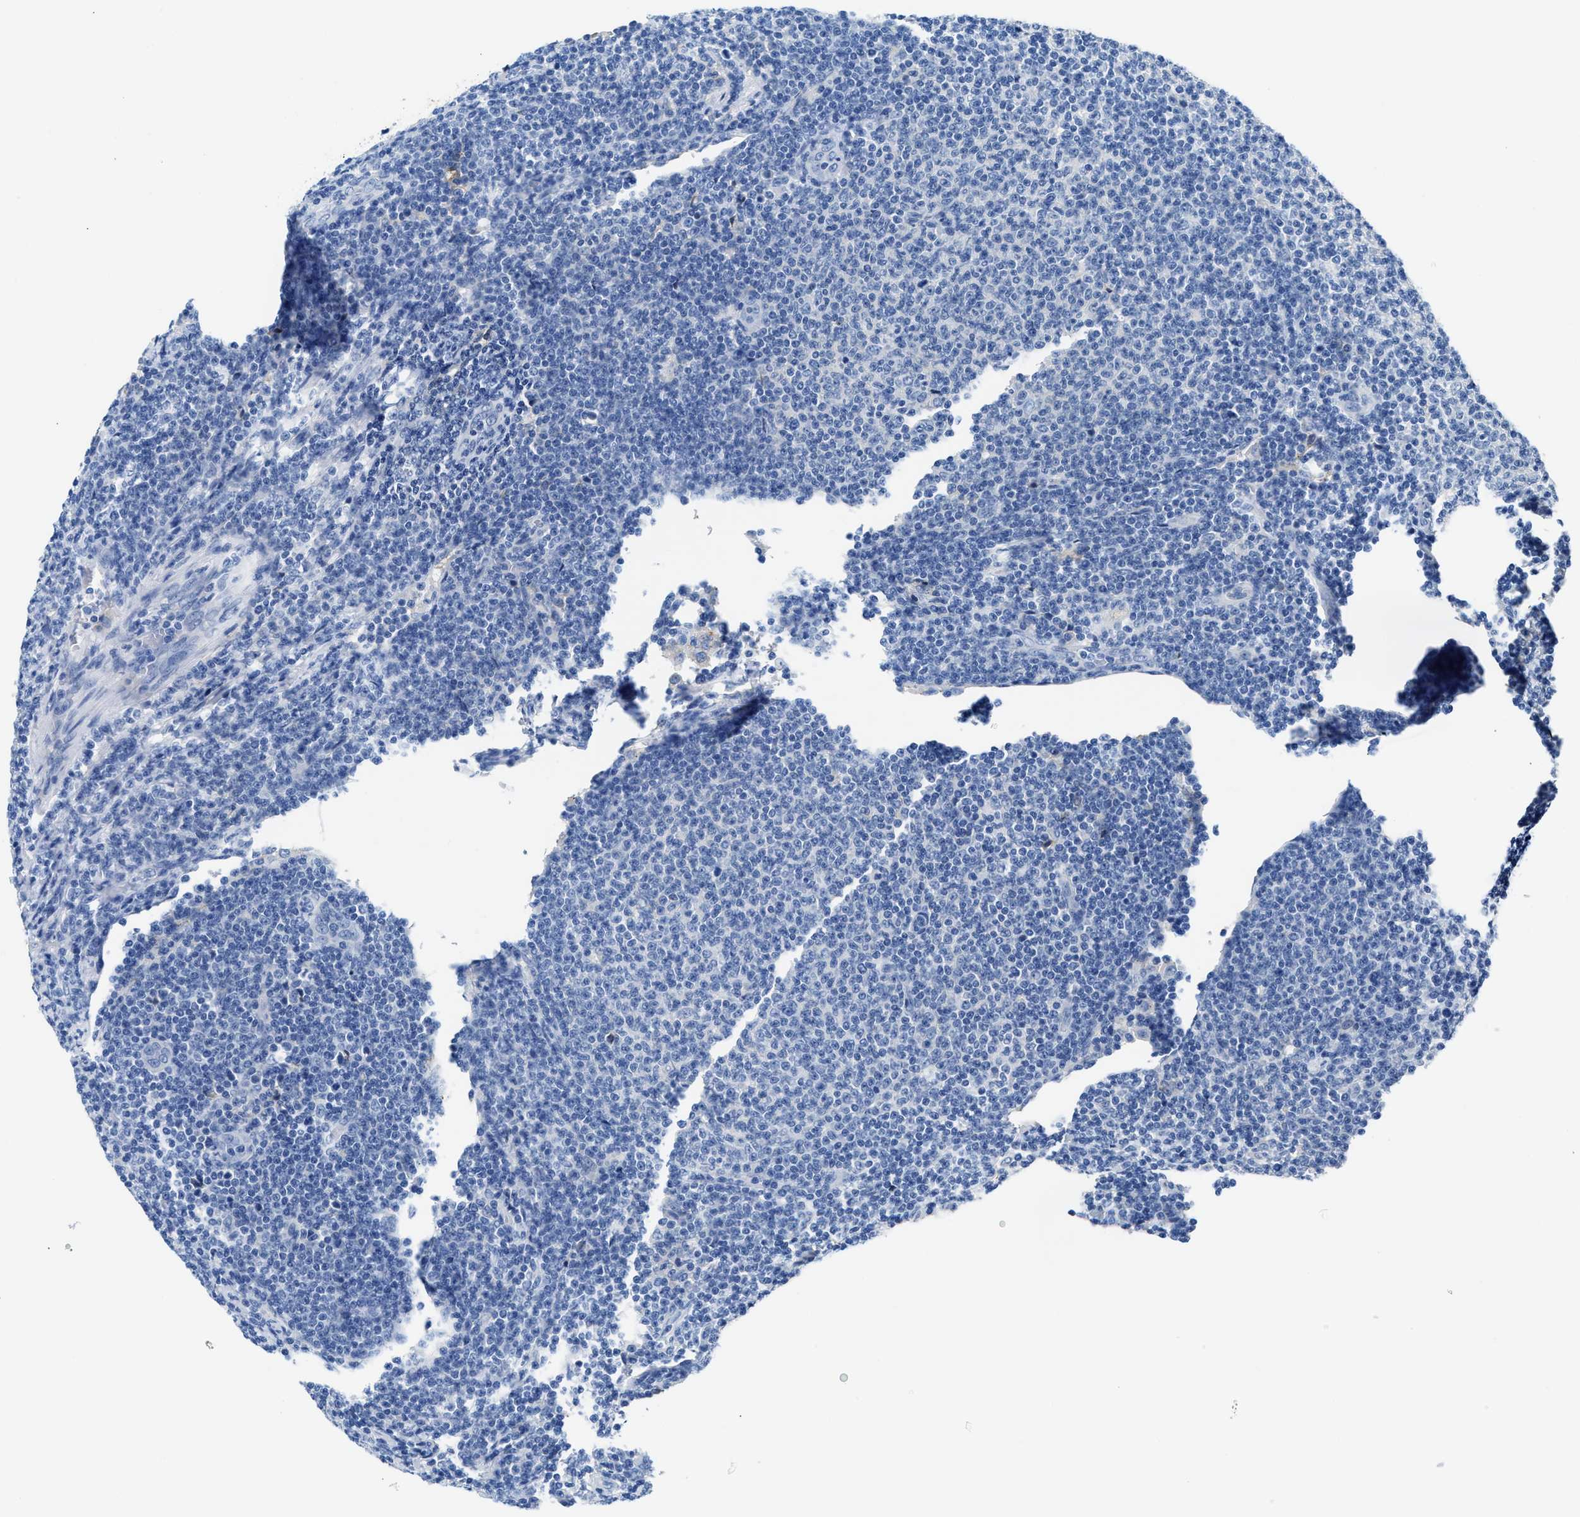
{"staining": {"intensity": "negative", "quantity": "none", "location": "none"}, "tissue": "lymphoma", "cell_type": "Tumor cells", "image_type": "cancer", "snomed": [{"axis": "morphology", "description": "Malignant lymphoma, non-Hodgkin's type, Low grade"}, {"axis": "topography", "description": "Lymph node"}], "caption": "Immunohistochemistry (IHC) of human low-grade malignant lymphoma, non-Hodgkin's type demonstrates no positivity in tumor cells.", "gene": "GC", "patient": {"sex": "male", "age": 66}}